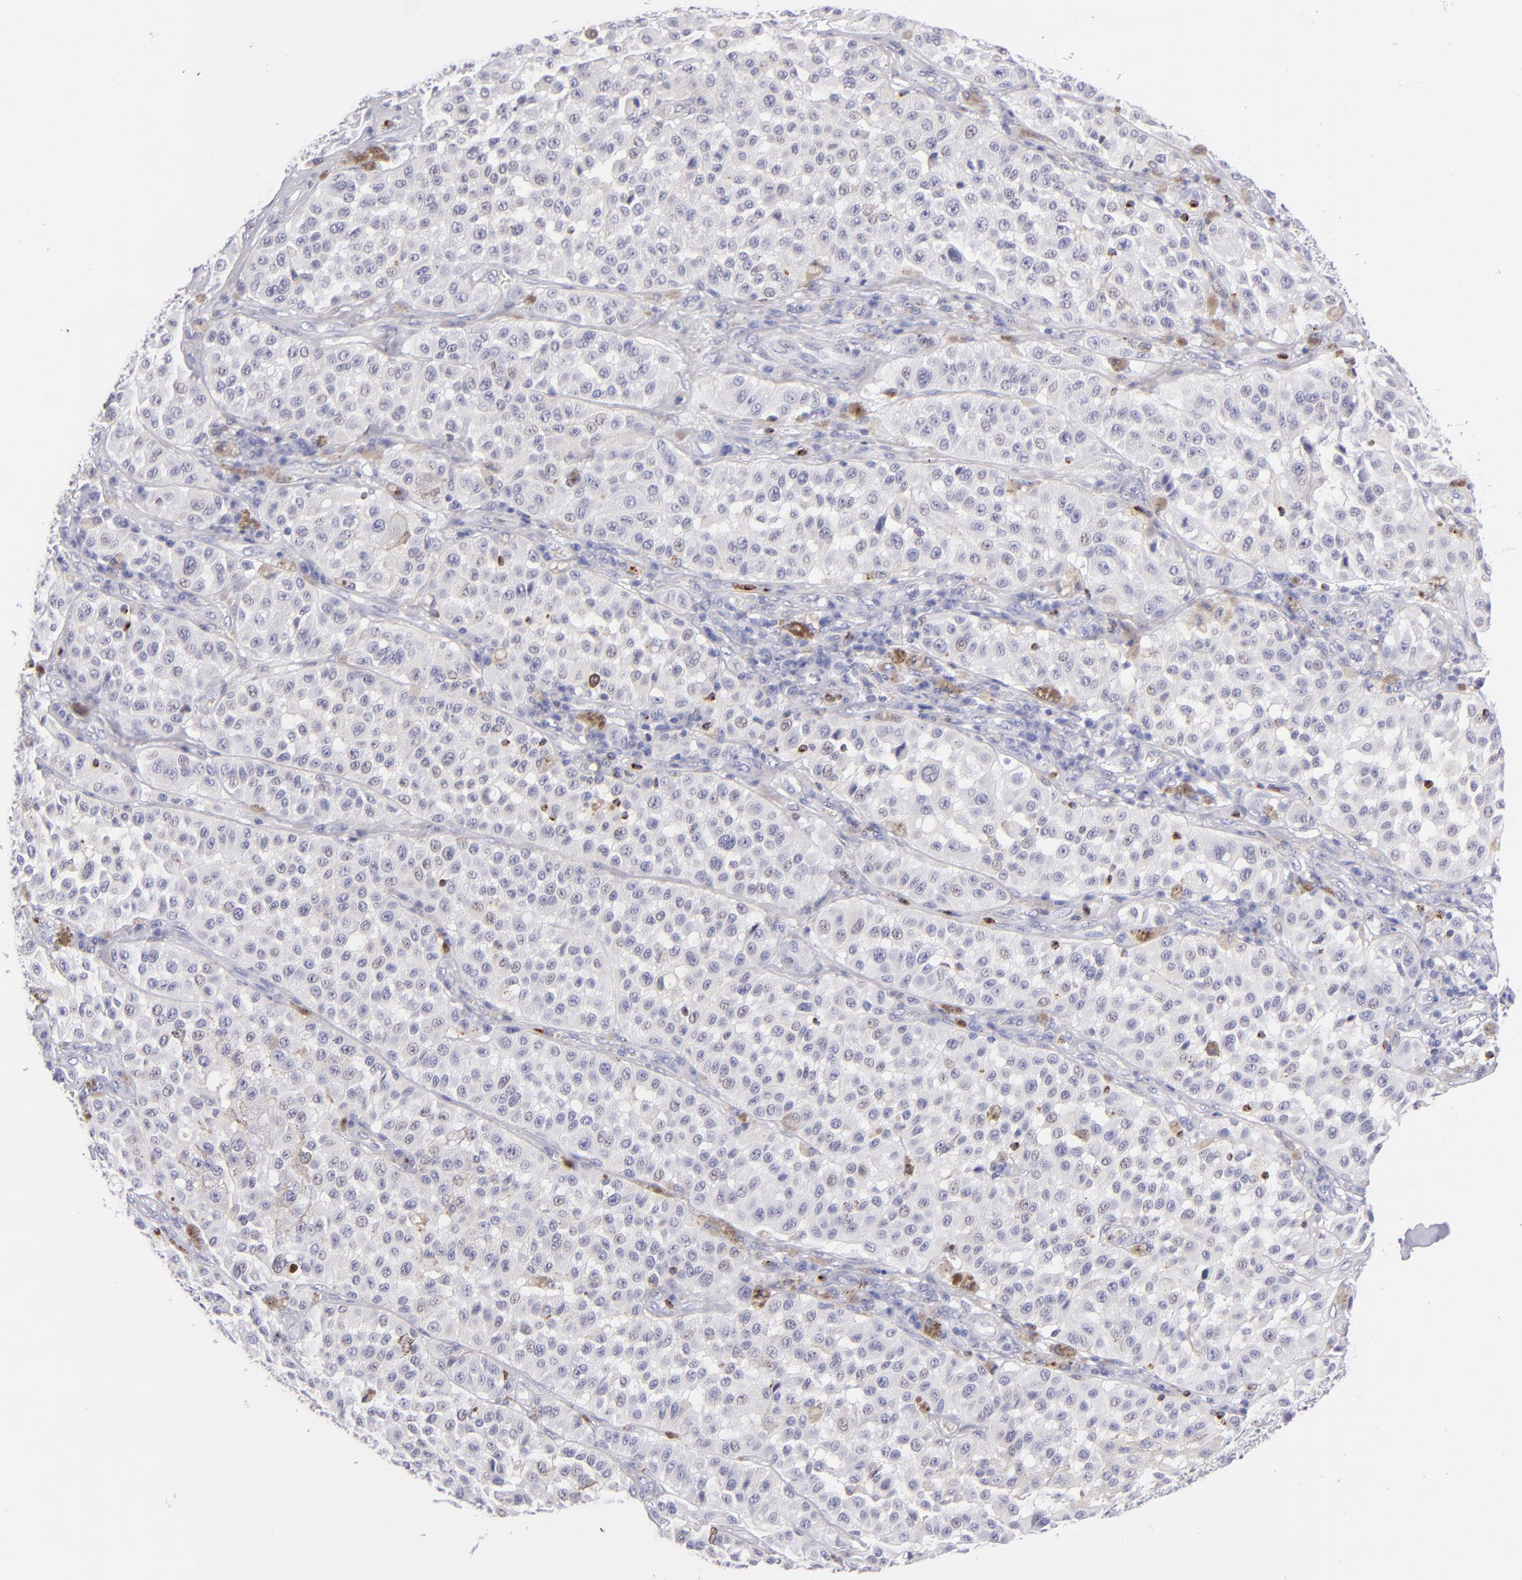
{"staining": {"intensity": "negative", "quantity": "none", "location": "none"}, "tissue": "melanoma", "cell_type": "Tumor cells", "image_type": "cancer", "snomed": [{"axis": "morphology", "description": "Malignant melanoma, NOS"}, {"axis": "topography", "description": "Skin"}], "caption": "Melanoma was stained to show a protein in brown. There is no significant staining in tumor cells.", "gene": "PRF1", "patient": {"sex": "female", "age": 64}}